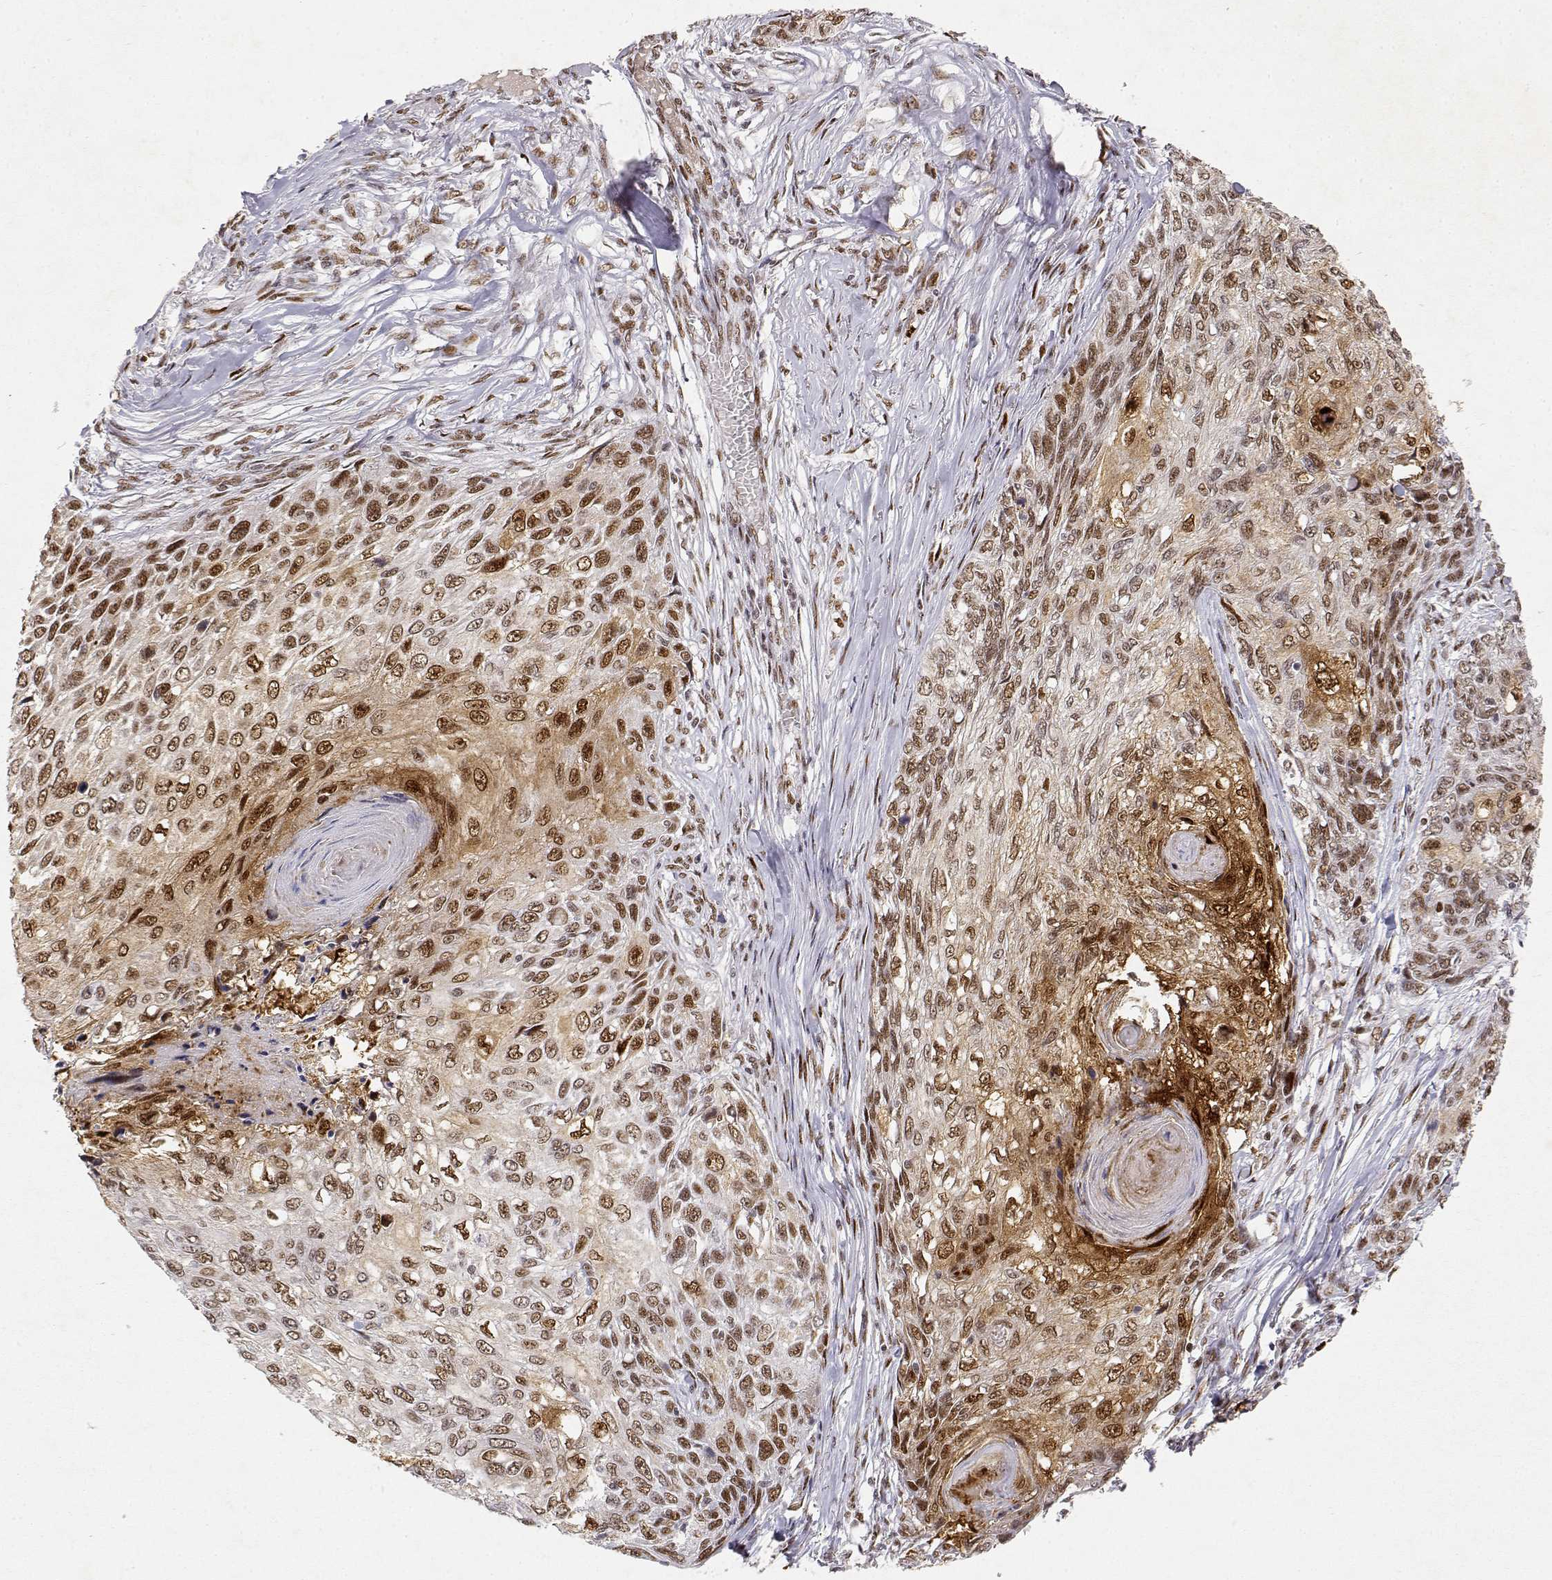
{"staining": {"intensity": "moderate", "quantity": ">75%", "location": "nuclear"}, "tissue": "skin cancer", "cell_type": "Tumor cells", "image_type": "cancer", "snomed": [{"axis": "morphology", "description": "Squamous cell carcinoma, NOS"}, {"axis": "topography", "description": "Skin"}], "caption": "IHC histopathology image of human skin cancer (squamous cell carcinoma) stained for a protein (brown), which shows medium levels of moderate nuclear expression in about >75% of tumor cells.", "gene": "RSF1", "patient": {"sex": "male", "age": 92}}